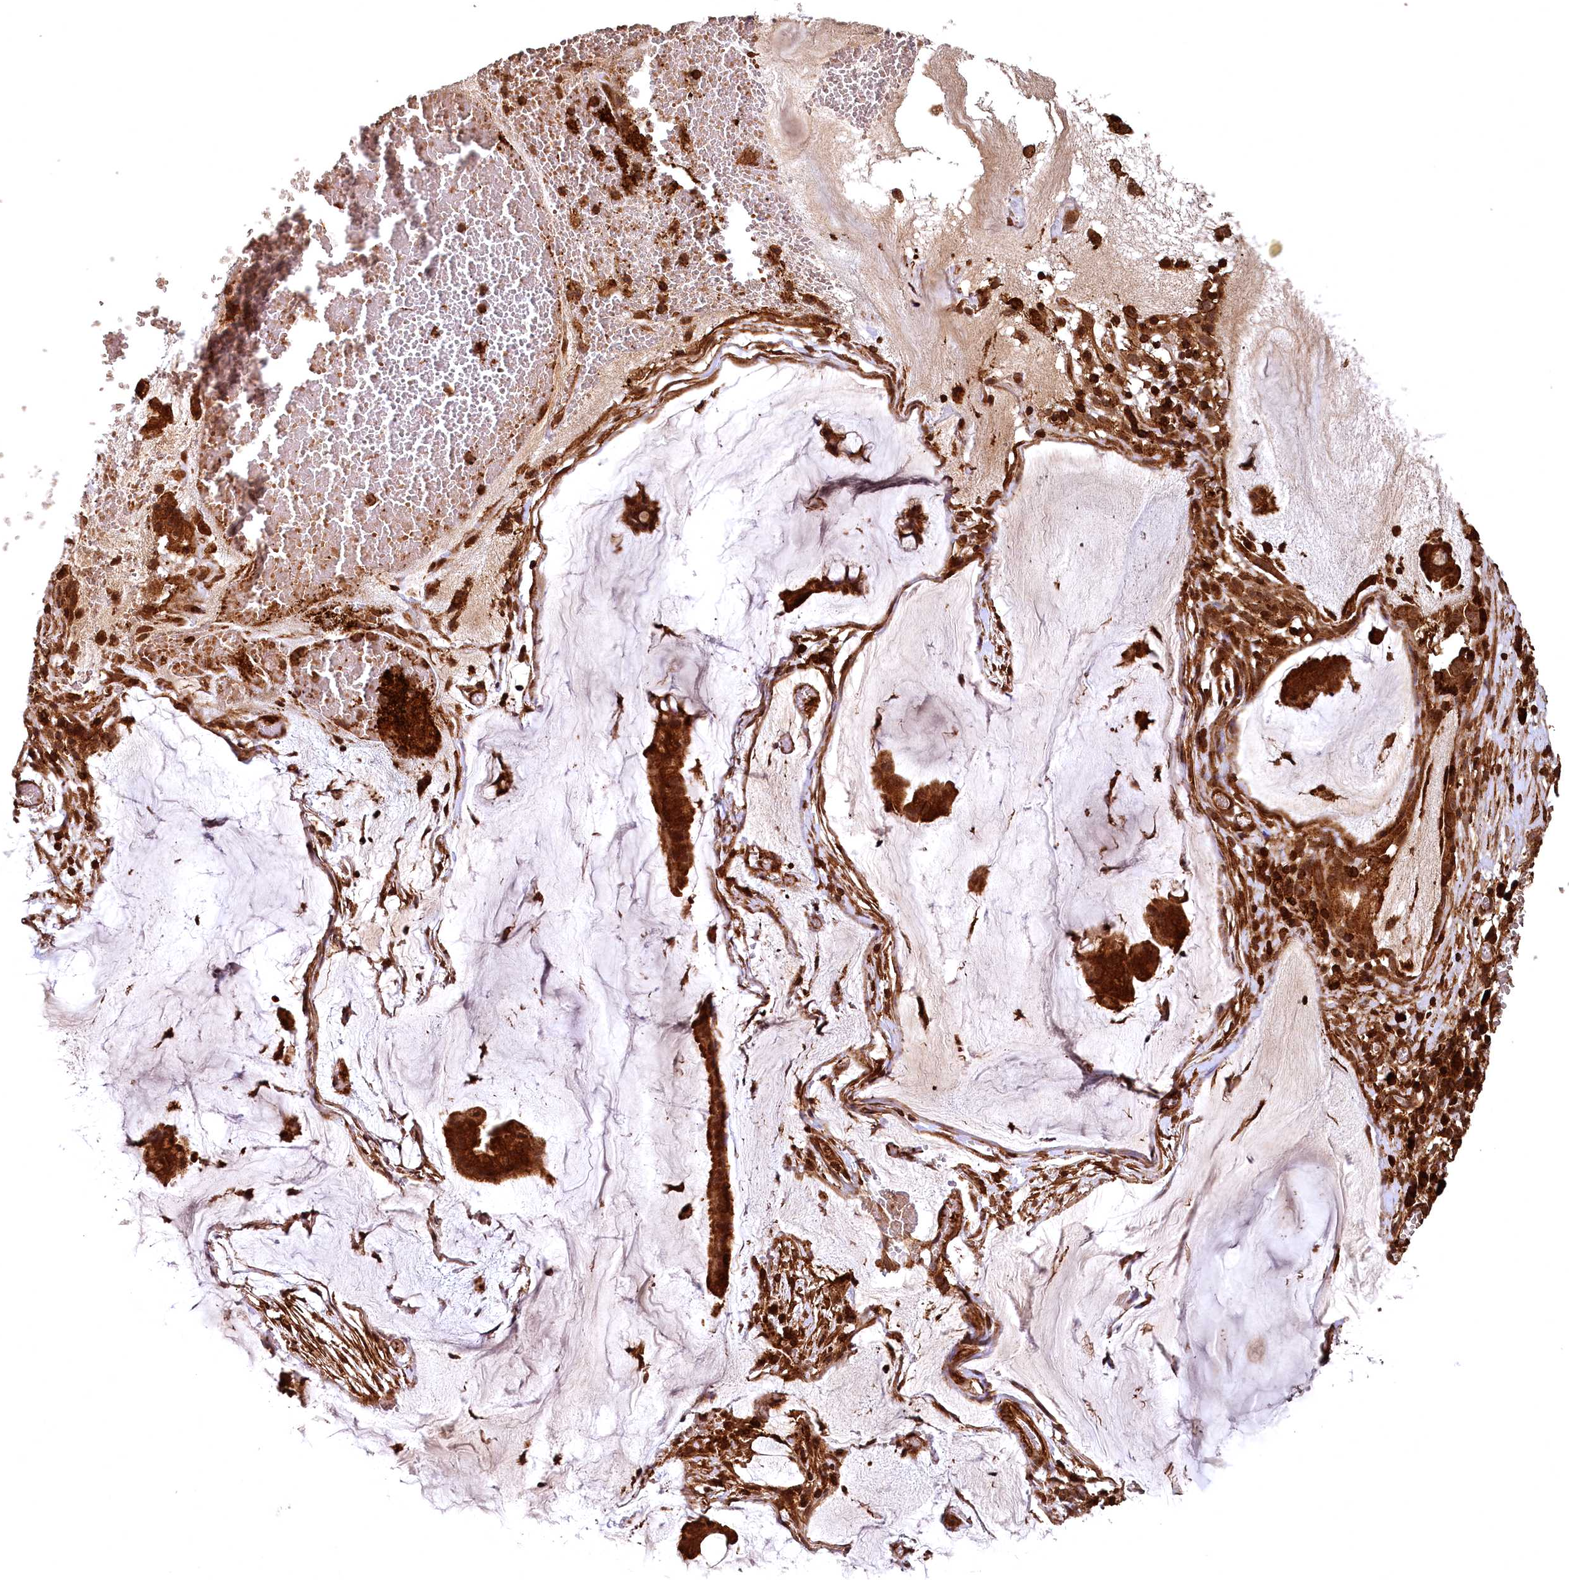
{"staining": {"intensity": "strong", "quantity": ">75%", "location": "cytoplasmic/membranous,nuclear"}, "tissue": "ovarian cancer", "cell_type": "Tumor cells", "image_type": "cancer", "snomed": [{"axis": "morphology", "description": "Cystadenocarcinoma, mucinous, NOS"}, {"axis": "topography", "description": "Ovary"}], "caption": "This photomicrograph displays immunohistochemistry staining of human mucinous cystadenocarcinoma (ovarian), with high strong cytoplasmic/membranous and nuclear staining in about >75% of tumor cells.", "gene": "STUB1", "patient": {"sex": "female", "age": 73}}